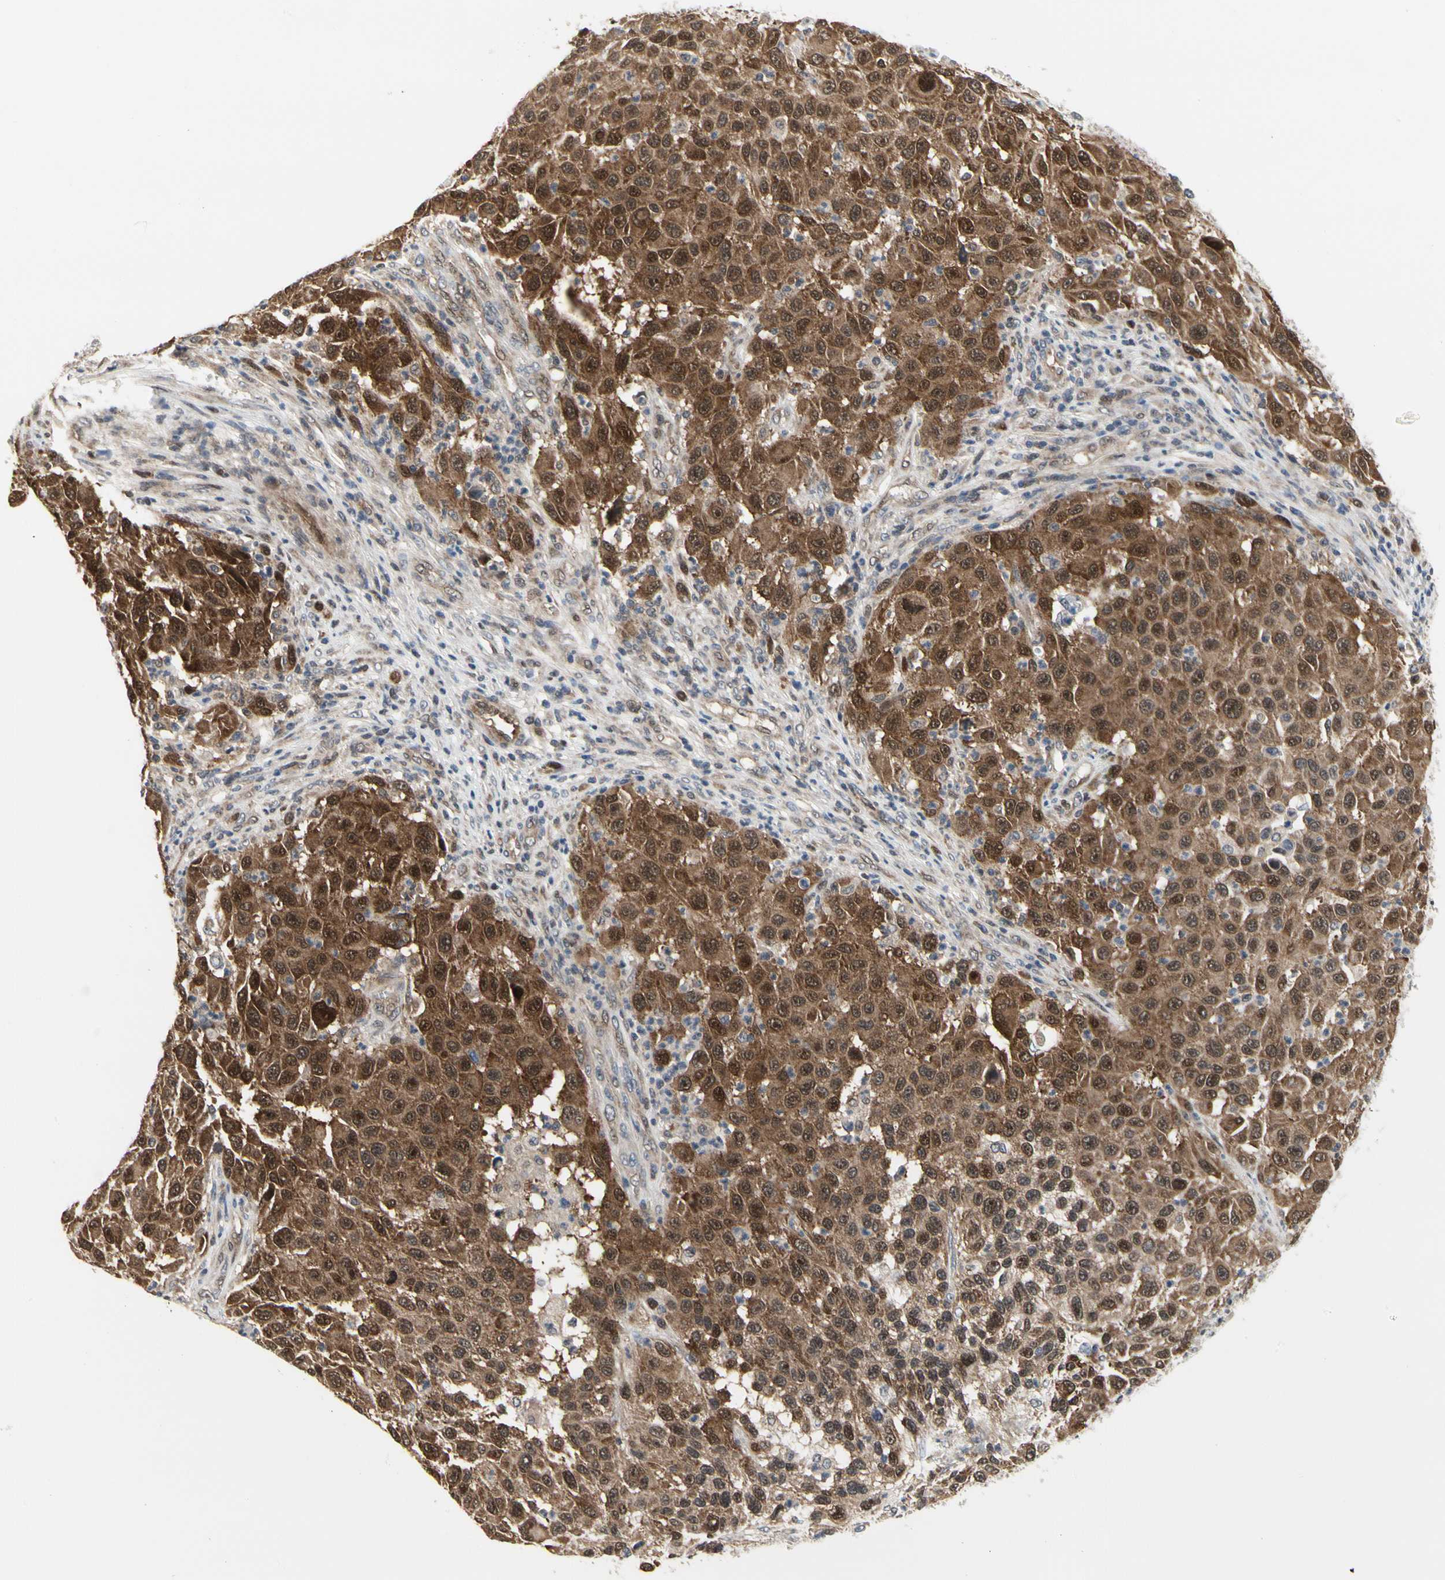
{"staining": {"intensity": "strong", "quantity": ">75%", "location": "cytoplasmic/membranous,nuclear"}, "tissue": "melanoma", "cell_type": "Tumor cells", "image_type": "cancer", "snomed": [{"axis": "morphology", "description": "Malignant melanoma, Metastatic site"}, {"axis": "topography", "description": "Lymph node"}], "caption": "Immunohistochemical staining of malignant melanoma (metastatic site) shows high levels of strong cytoplasmic/membranous and nuclear protein expression in about >75% of tumor cells.", "gene": "CDK5", "patient": {"sex": "male", "age": 61}}